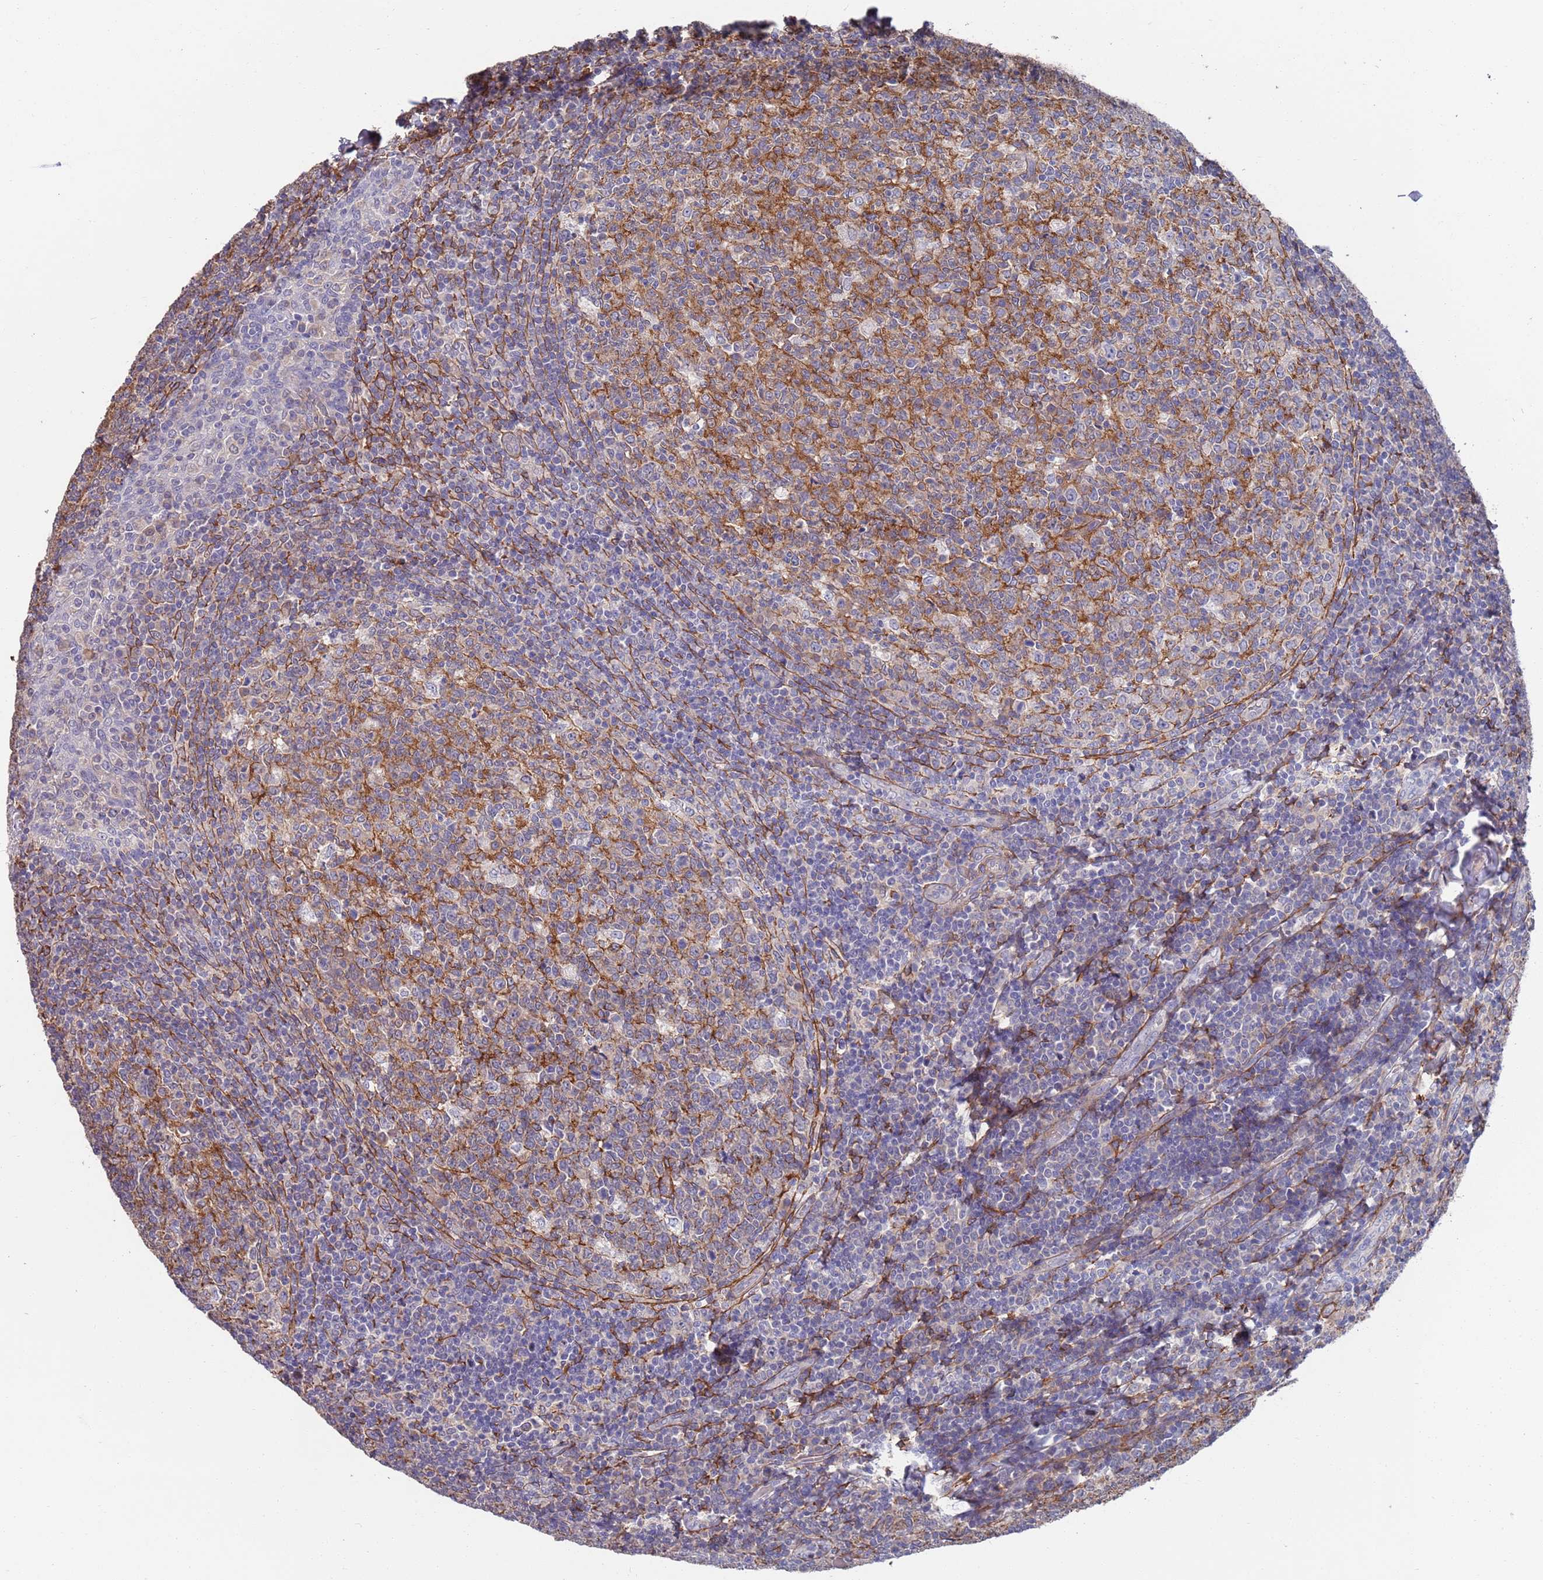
{"staining": {"intensity": "weak", "quantity": "25%-75%", "location": "cytoplasmic/membranous"}, "tissue": "tonsil", "cell_type": "Germinal center cells", "image_type": "normal", "snomed": [{"axis": "morphology", "description": "Normal tissue, NOS"}, {"axis": "topography", "description": "Tonsil"}], "caption": "Brown immunohistochemical staining in normal human tonsil displays weak cytoplasmic/membranous positivity in about 25%-75% of germinal center cells. (Stains: DAB (3,3'-diaminobenzidine) in brown, nuclei in blue, Microscopy: brightfield microscopy at high magnification).", "gene": "ANK2", "patient": {"sex": "female", "age": 19}}